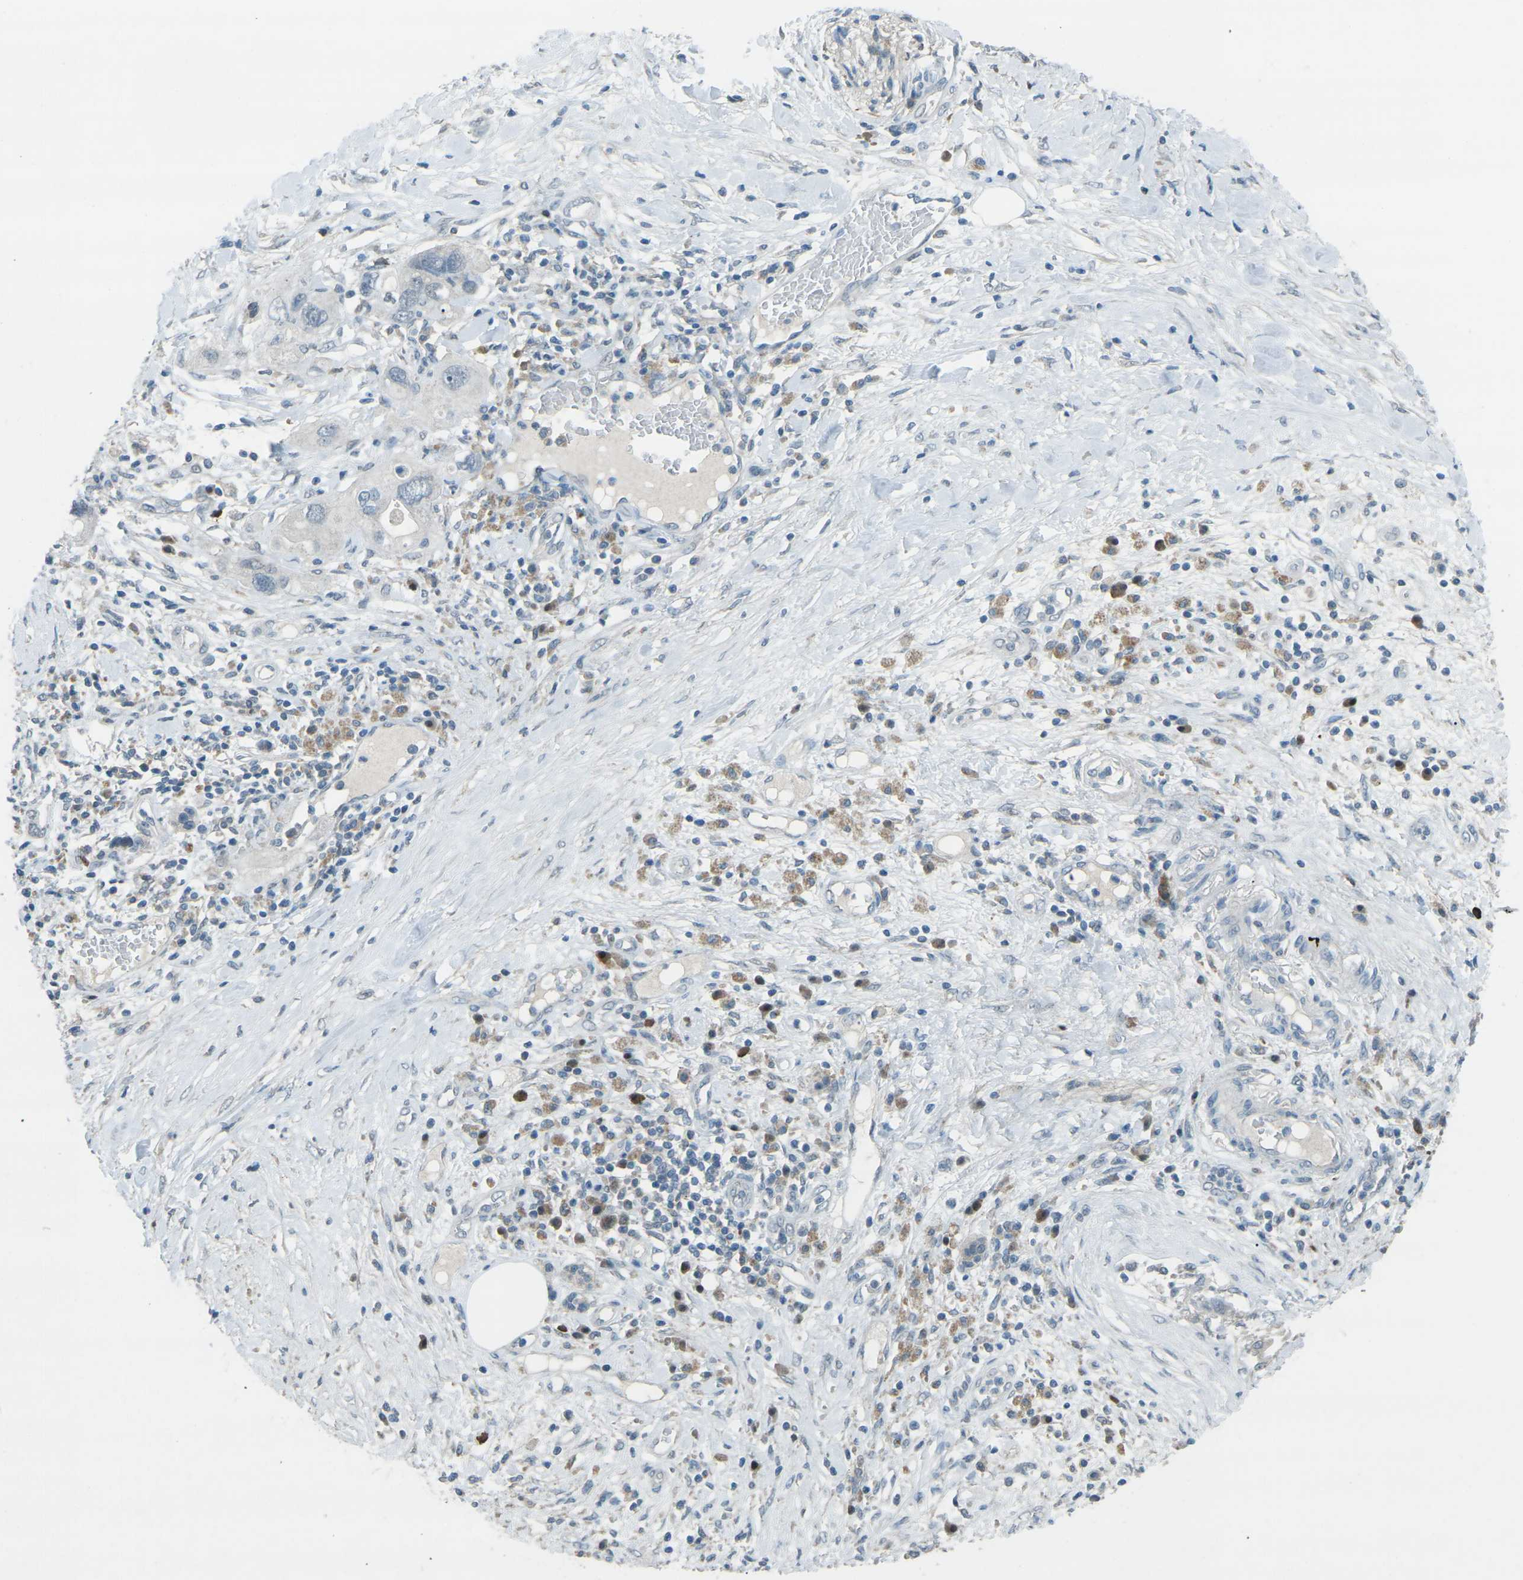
{"staining": {"intensity": "negative", "quantity": "none", "location": "none"}, "tissue": "pancreatic cancer", "cell_type": "Tumor cells", "image_type": "cancer", "snomed": [{"axis": "morphology", "description": "Adenocarcinoma, NOS"}, {"axis": "topography", "description": "Pancreas"}], "caption": "Immunohistochemistry of human pancreatic cancer displays no expression in tumor cells.", "gene": "PRKCA", "patient": {"sex": "female", "age": 56}}